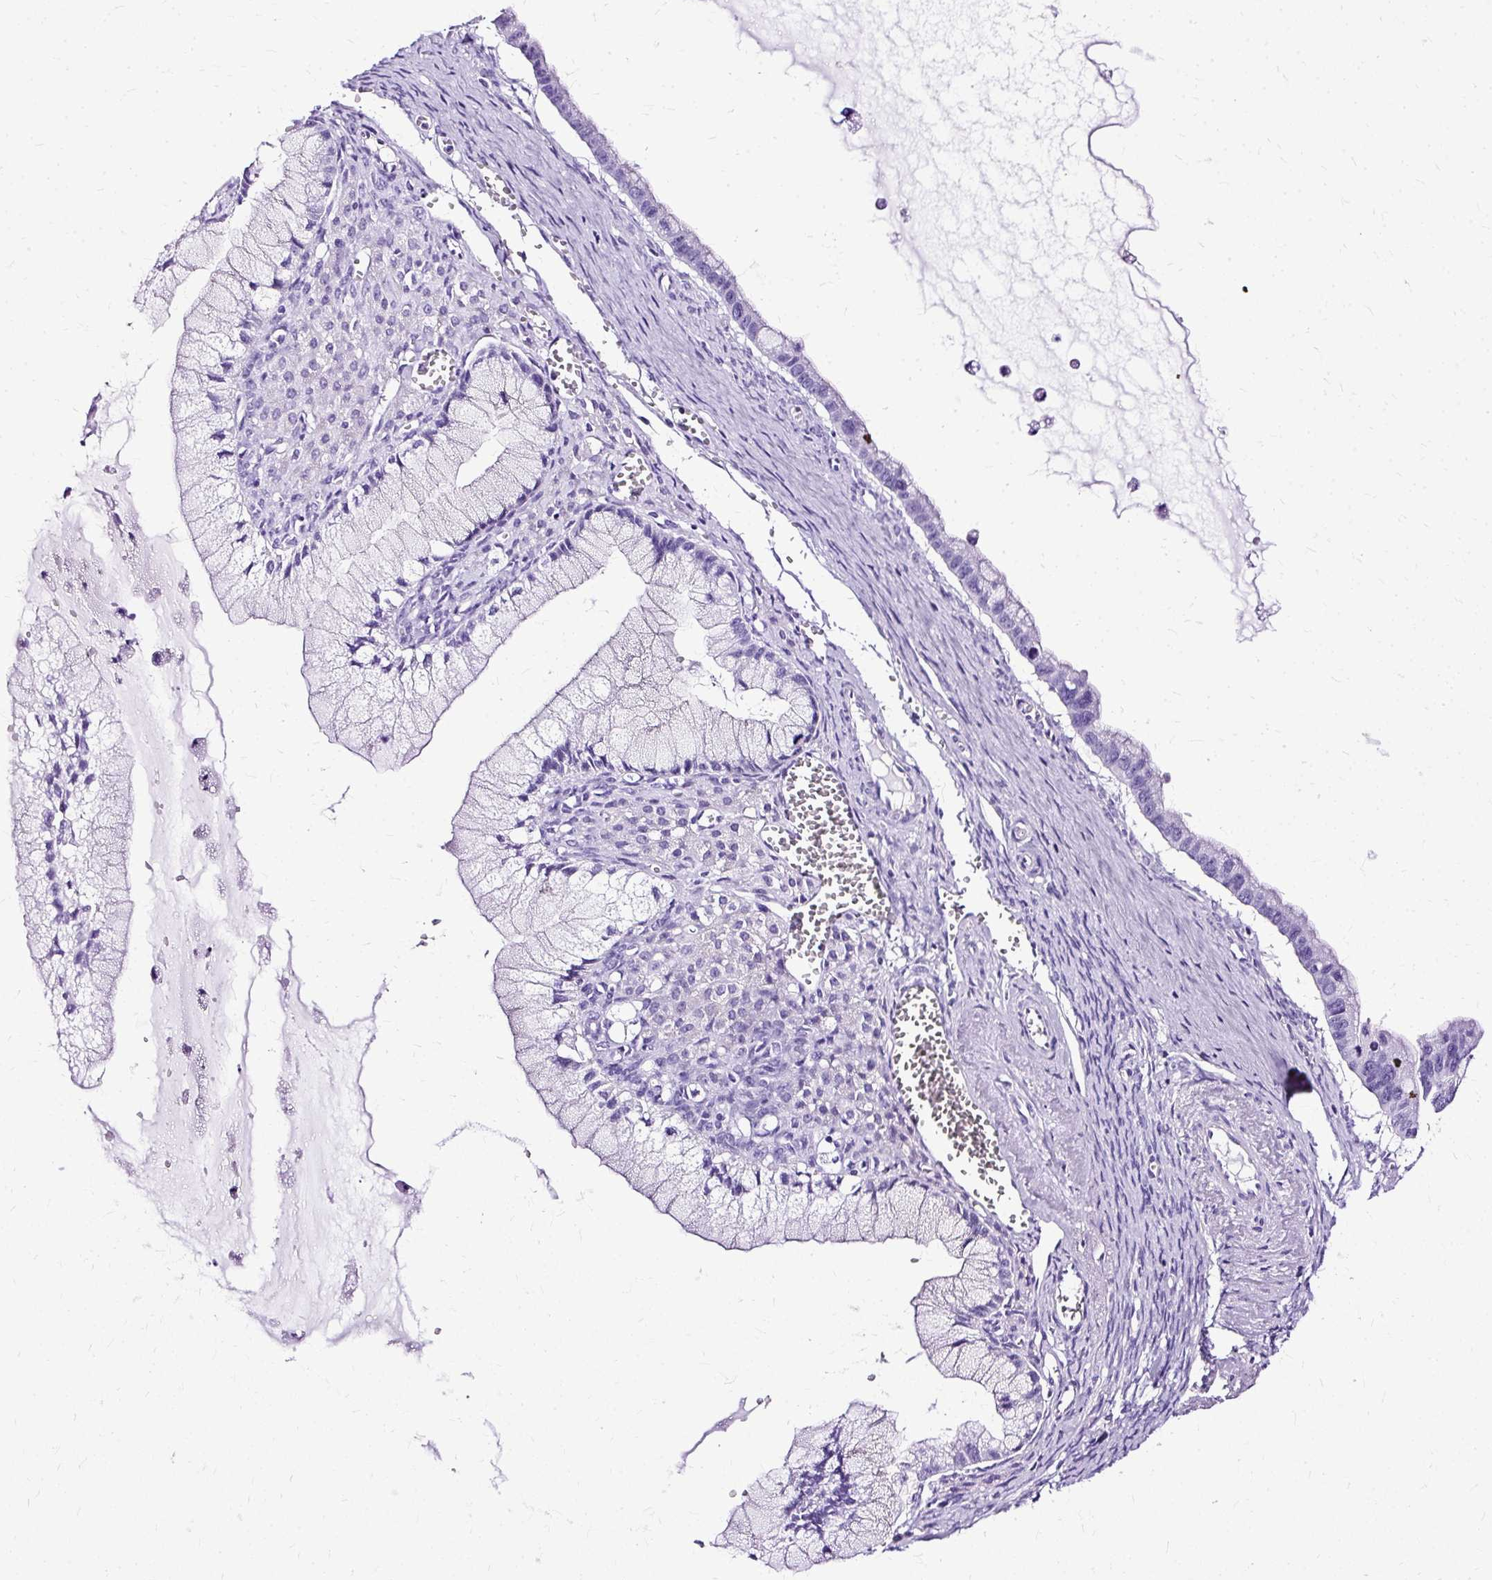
{"staining": {"intensity": "negative", "quantity": "none", "location": "none"}, "tissue": "ovarian cancer", "cell_type": "Tumor cells", "image_type": "cancer", "snomed": [{"axis": "morphology", "description": "Cystadenocarcinoma, mucinous, NOS"}, {"axis": "topography", "description": "Ovary"}], "caption": "Ovarian cancer was stained to show a protein in brown. There is no significant expression in tumor cells. (Stains: DAB immunohistochemistry with hematoxylin counter stain, Microscopy: brightfield microscopy at high magnification).", "gene": "SLC8A2", "patient": {"sex": "female", "age": 59}}